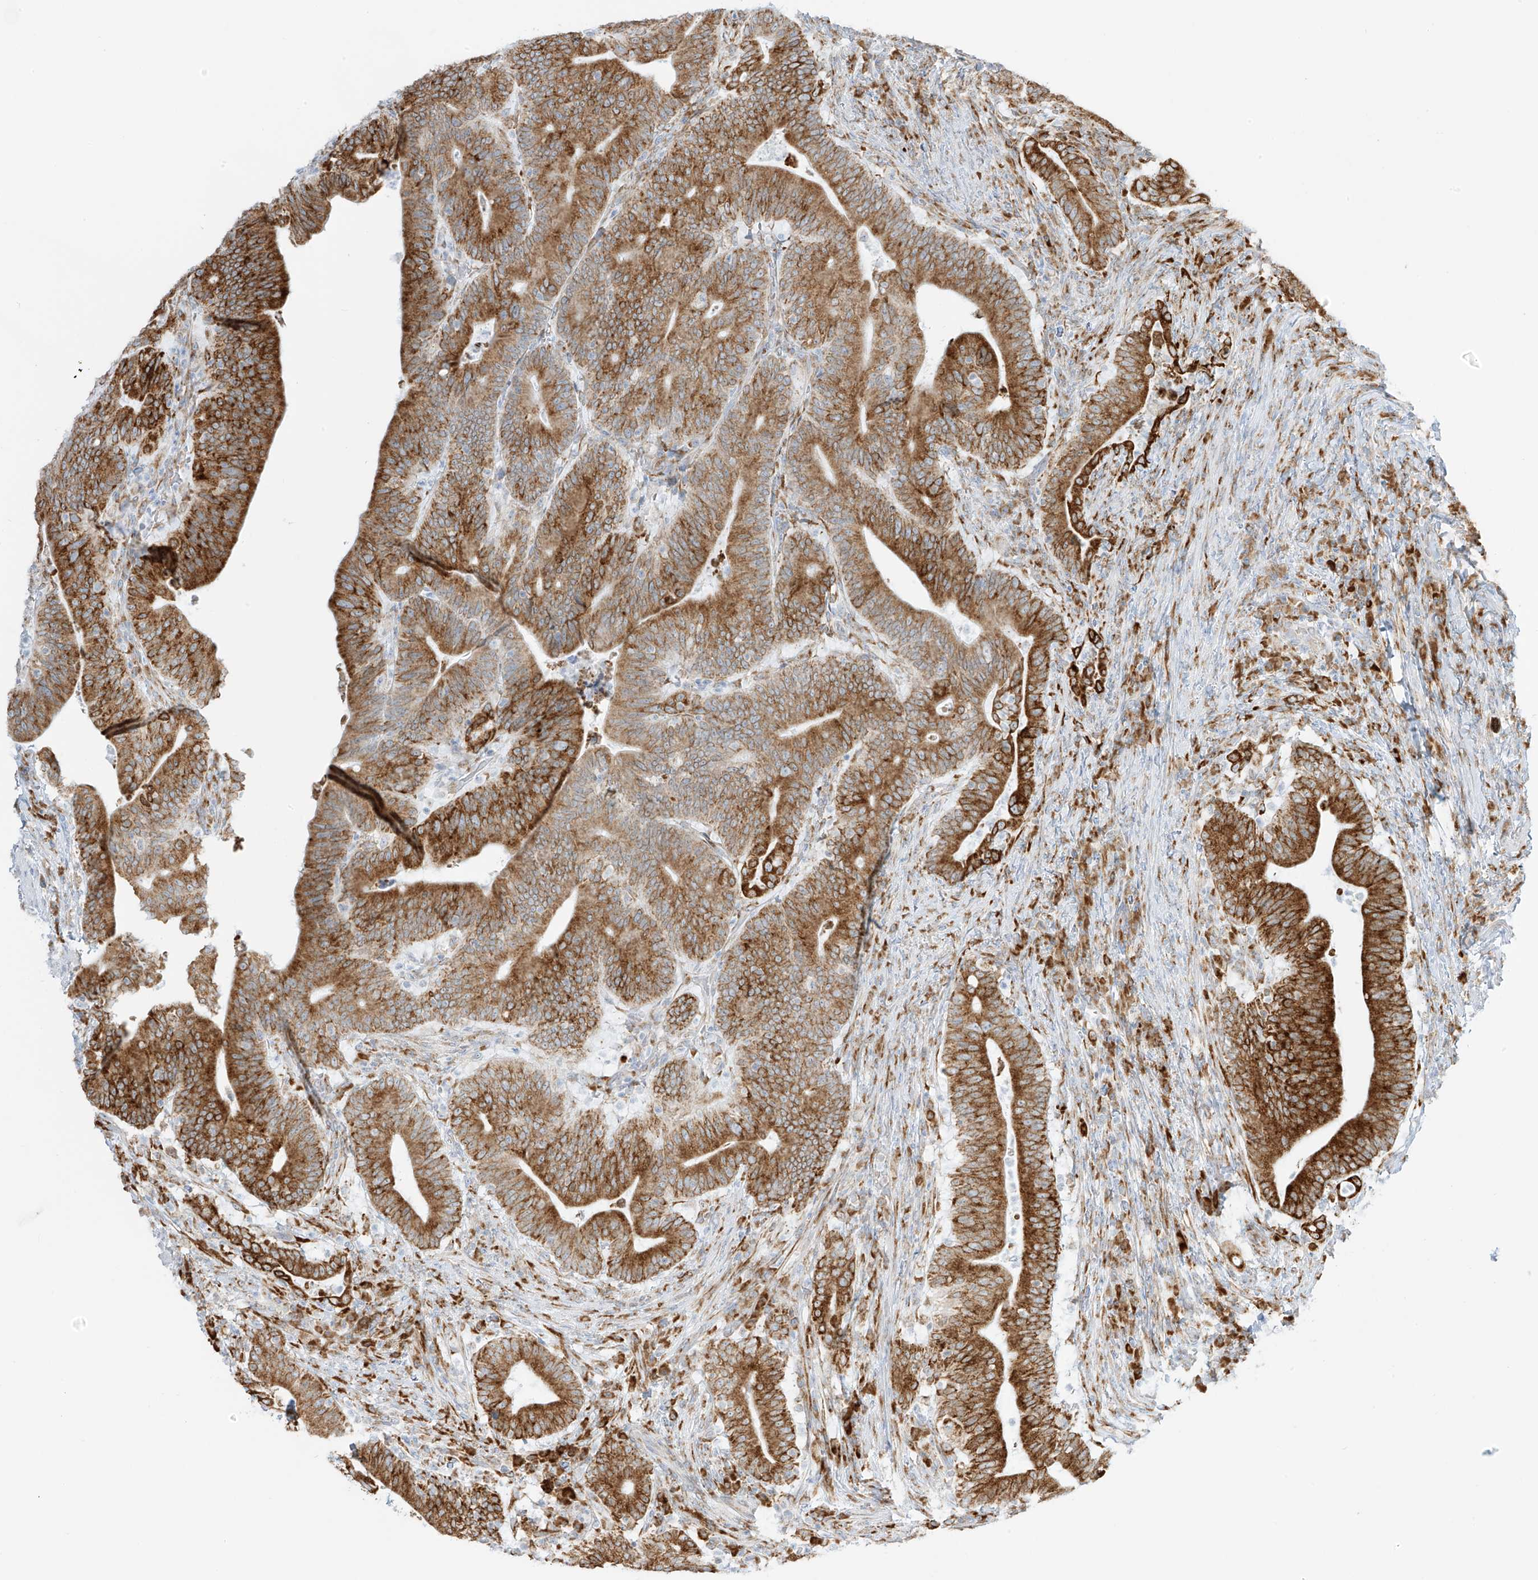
{"staining": {"intensity": "strong", "quantity": ">75%", "location": "cytoplasmic/membranous"}, "tissue": "colorectal cancer", "cell_type": "Tumor cells", "image_type": "cancer", "snomed": [{"axis": "morphology", "description": "Adenocarcinoma, NOS"}, {"axis": "topography", "description": "Colon"}], "caption": "Immunohistochemical staining of human colorectal cancer (adenocarcinoma) shows strong cytoplasmic/membranous protein expression in about >75% of tumor cells. (IHC, brightfield microscopy, high magnification).", "gene": "LRRC59", "patient": {"sex": "female", "age": 66}}